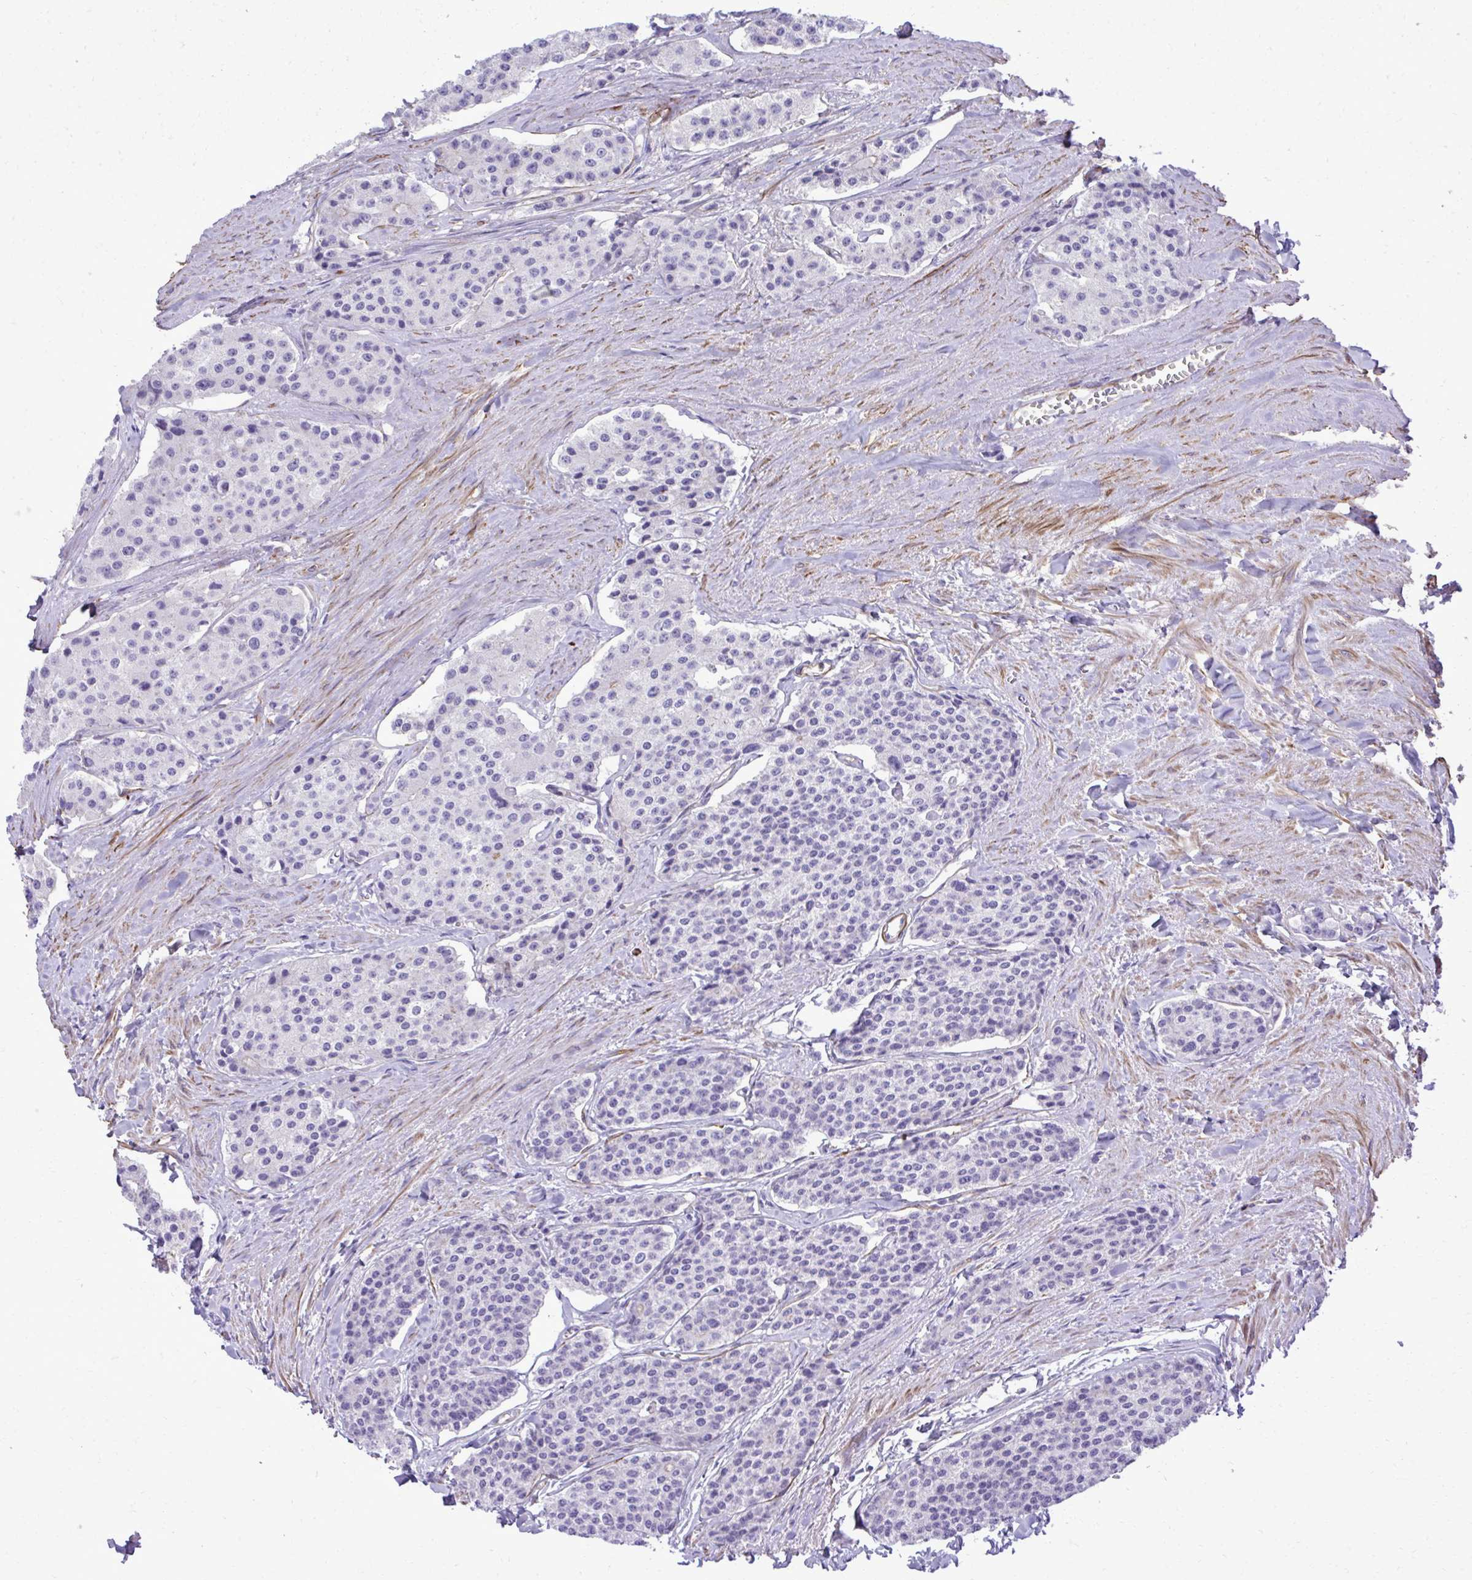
{"staining": {"intensity": "negative", "quantity": "none", "location": "none"}, "tissue": "carcinoid", "cell_type": "Tumor cells", "image_type": "cancer", "snomed": [{"axis": "morphology", "description": "Carcinoid, malignant, NOS"}, {"axis": "topography", "description": "Small intestine"}], "caption": "IHC of carcinoid demonstrates no positivity in tumor cells. The staining is performed using DAB (3,3'-diaminobenzidine) brown chromogen with nuclei counter-stained in using hematoxylin.", "gene": "PITPNM3", "patient": {"sex": "female", "age": 65}}